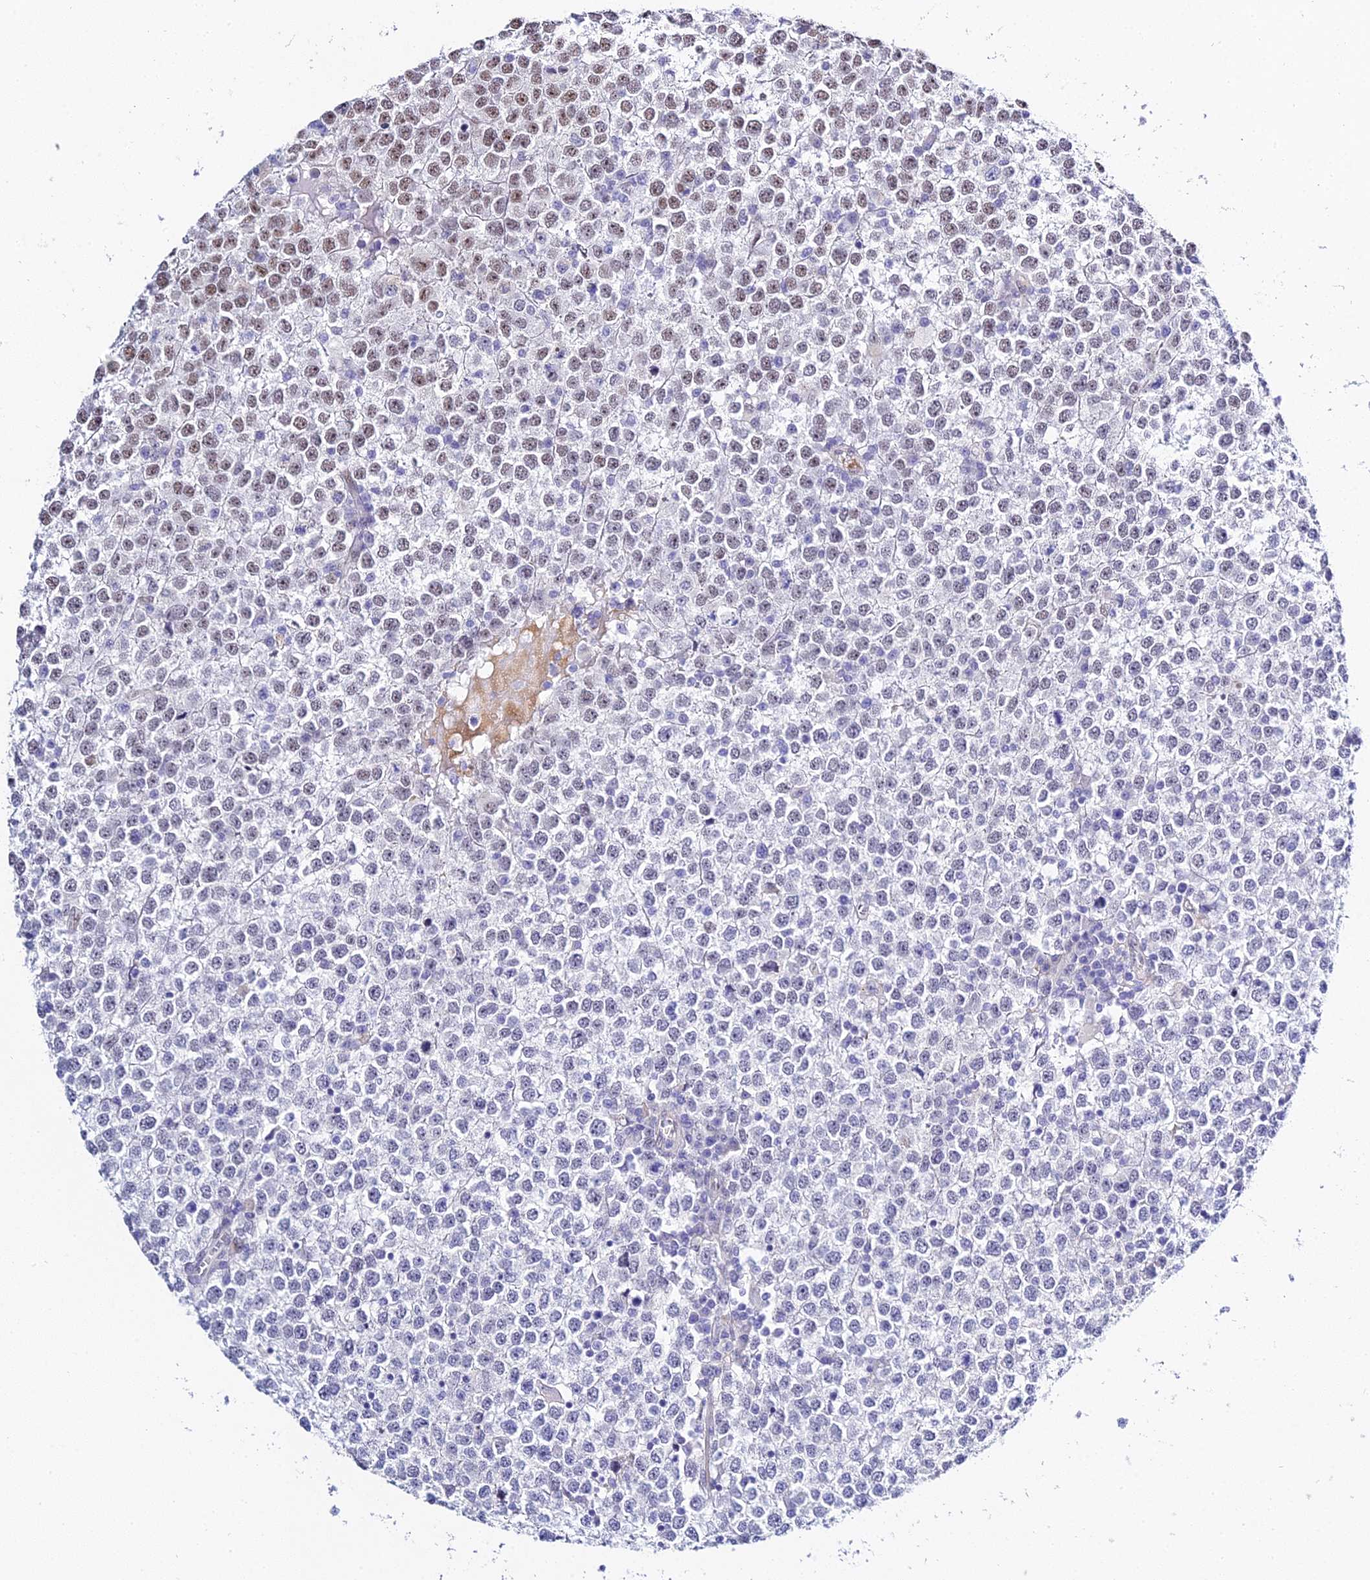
{"staining": {"intensity": "moderate", "quantity": "25%-75%", "location": "nuclear"}, "tissue": "testis cancer", "cell_type": "Tumor cells", "image_type": "cancer", "snomed": [{"axis": "morphology", "description": "Seminoma, NOS"}, {"axis": "topography", "description": "Testis"}], "caption": "Protein expression analysis of human testis cancer (seminoma) reveals moderate nuclear positivity in approximately 25%-75% of tumor cells. (DAB = brown stain, brightfield microscopy at high magnification).", "gene": "POFUT2", "patient": {"sex": "male", "age": 65}}